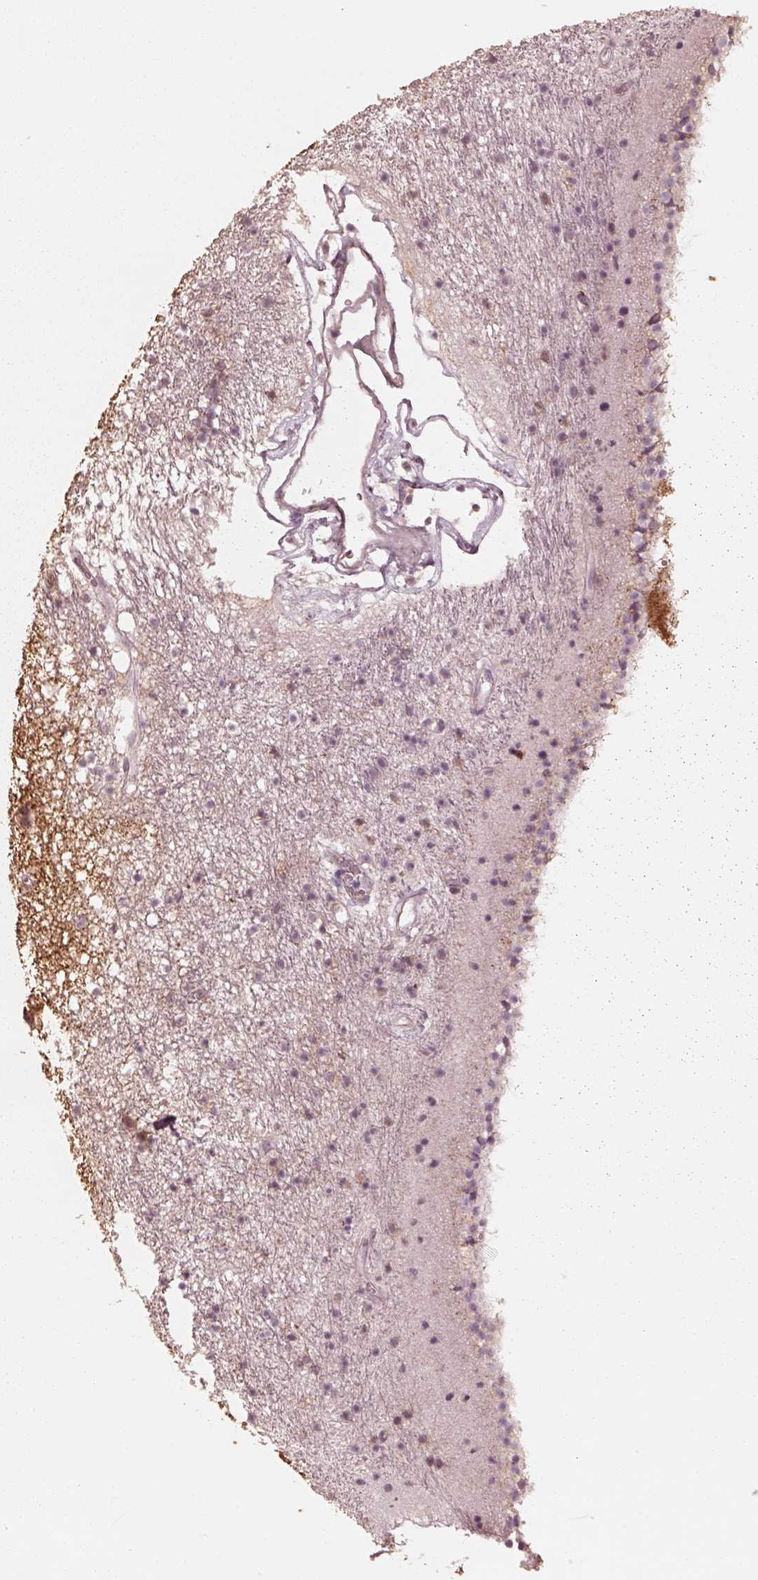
{"staining": {"intensity": "negative", "quantity": "none", "location": "none"}, "tissue": "caudate", "cell_type": "Glial cells", "image_type": "normal", "snomed": [{"axis": "morphology", "description": "Normal tissue, NOS"}, {"axis": "topography", "description": "Lateral ventricle wall"}], "caption": "Glial cells show no significant expression in unremarkable caudate.", "gene": "RAB3C", "patient": {"sex": "female", "age": 71}}